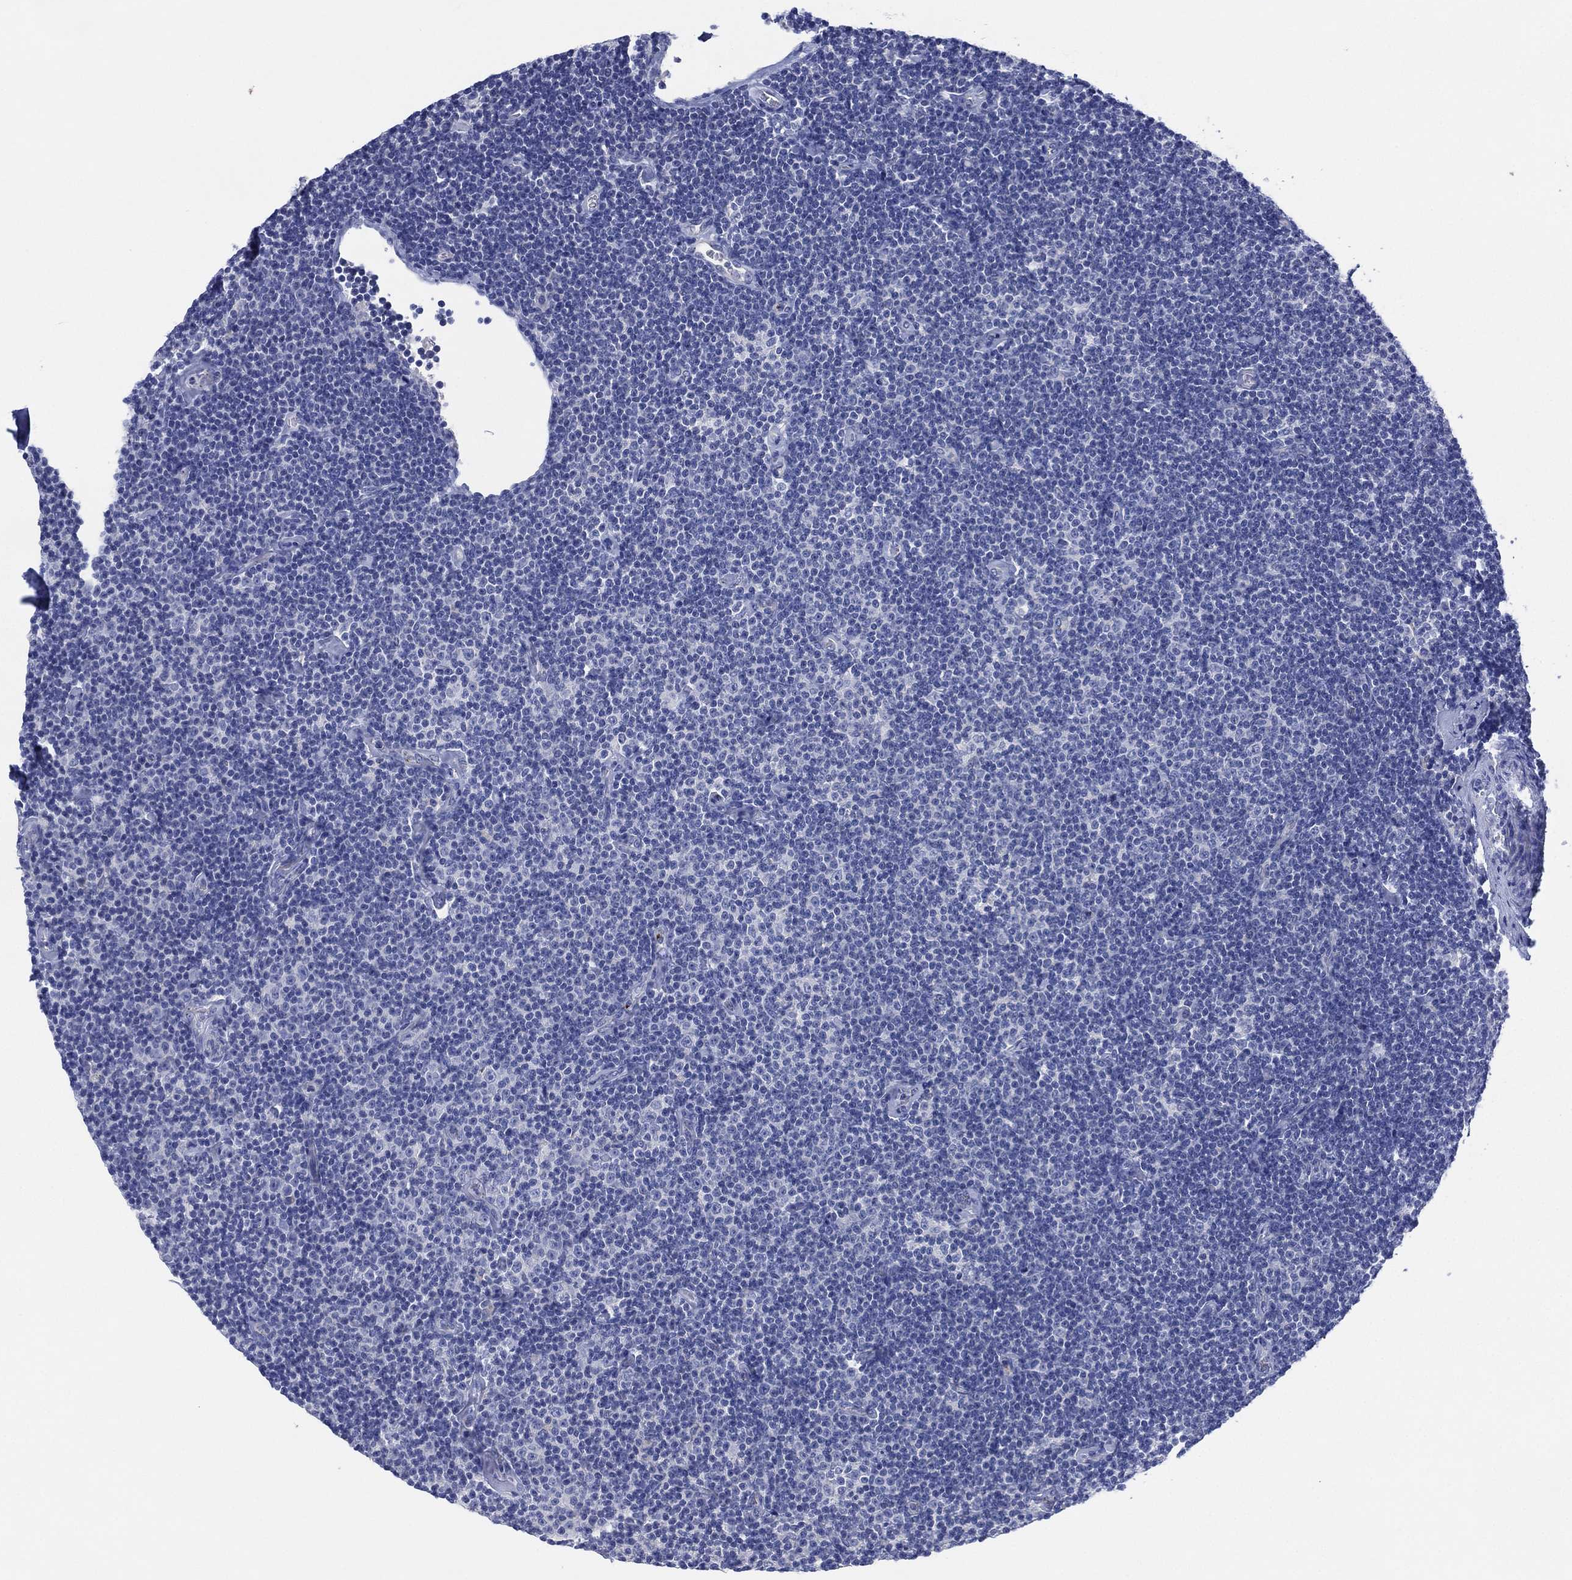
{"staining": {"intensity": "negative", "quantity": "none", "location": "none"}, "tissue": "lymphoma", "cell_type": "Tumor cells", "image_type": "cancer", "snomed": [{"axis": "morphology", "description": "Malignant lymphoma, non-Hodgkin's type, Low grade"}, {"axis": "topography", "description": "Lymph node"}], "caption": "Immunohistochemical staining of human lymphoma shows no significant expression in tumor cells.", "gene": "CHRNA3", "patient": {"sex": "male", "age": 81}}